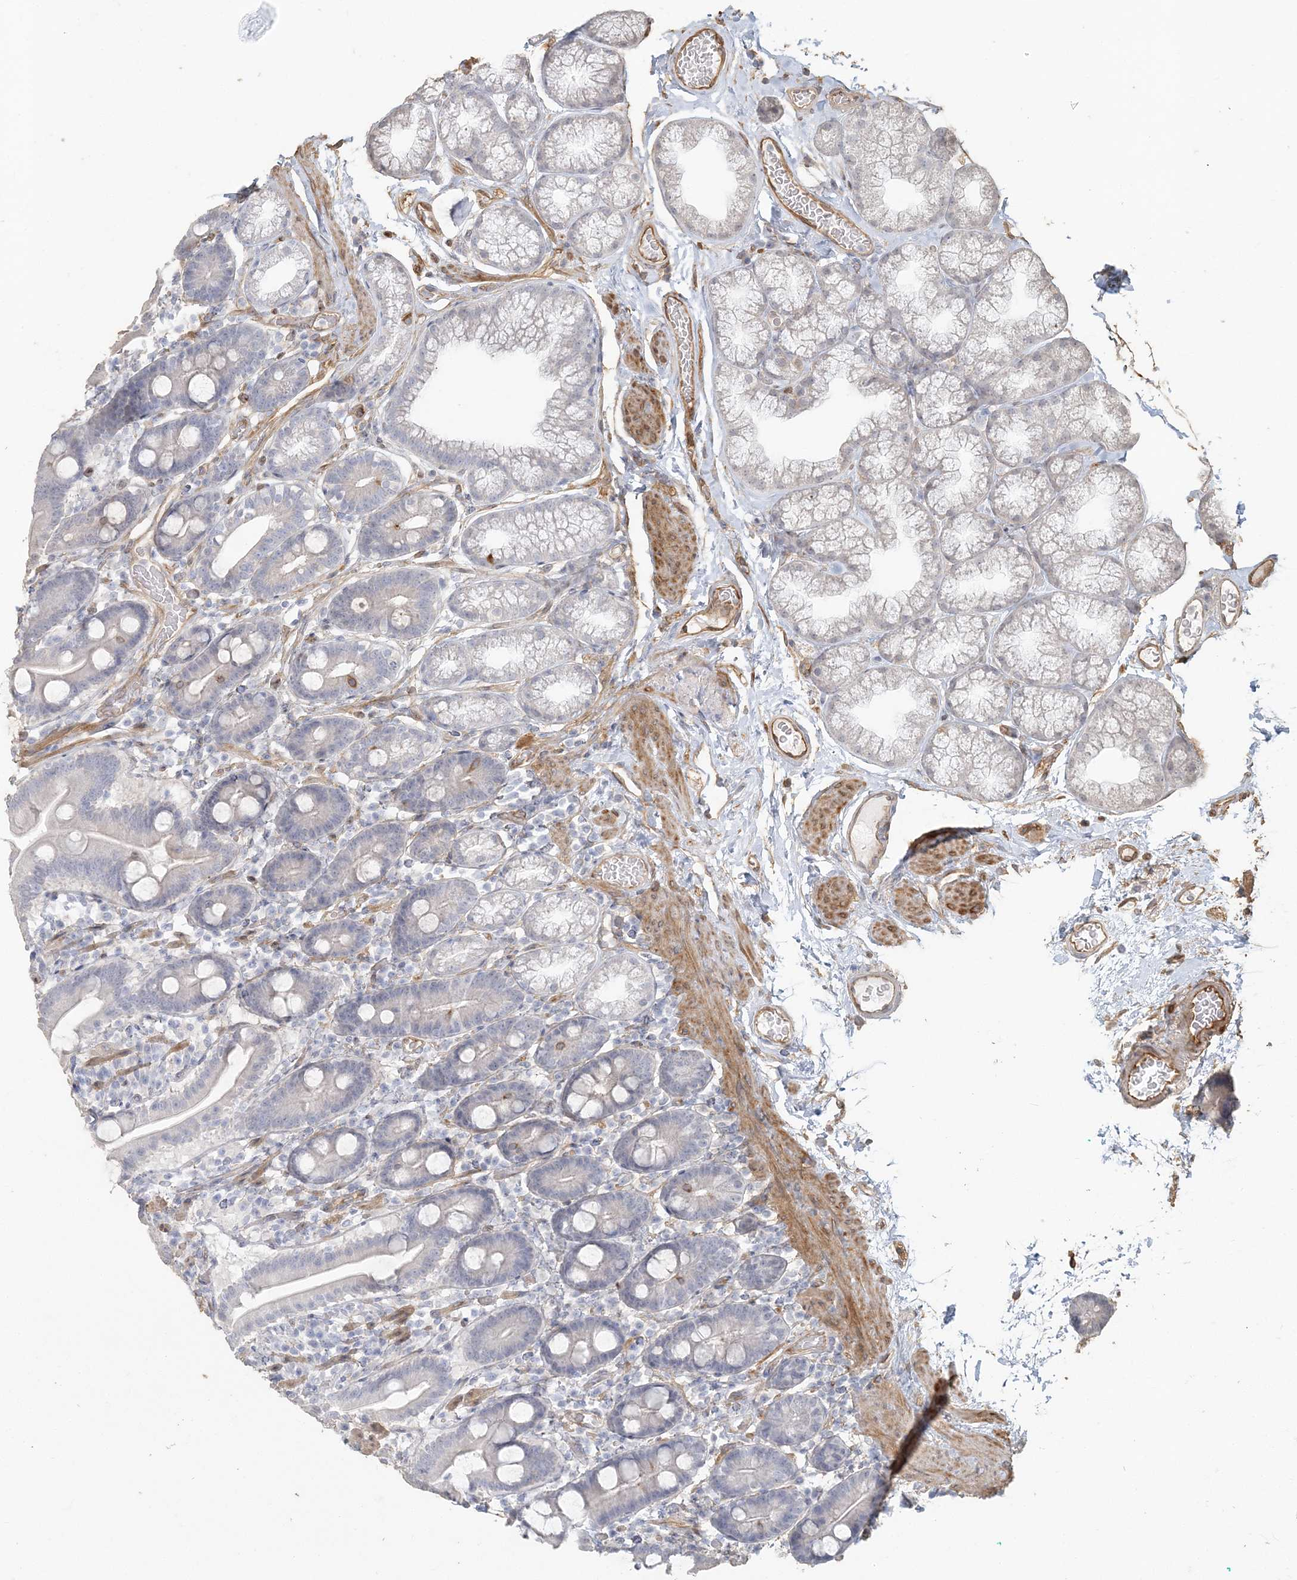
{"staining": {"intensity": "negative", "quantity": "none", "location": "none"}, "tissue": "duodenum", "cell_type": "Glandular cells", "image_type": "normal", "snomed": [{"axis": "morphology", "description": "Normal tissue, NOS"}, {"axis": "topography", "description": "Duodenum"}], "caption": "Duodenum stained for a protein using immunohistochemistry (IHC) shows no expression glandular cells.", "gene": "RNF145", "patient": {"sex": "male", "age": 55}}